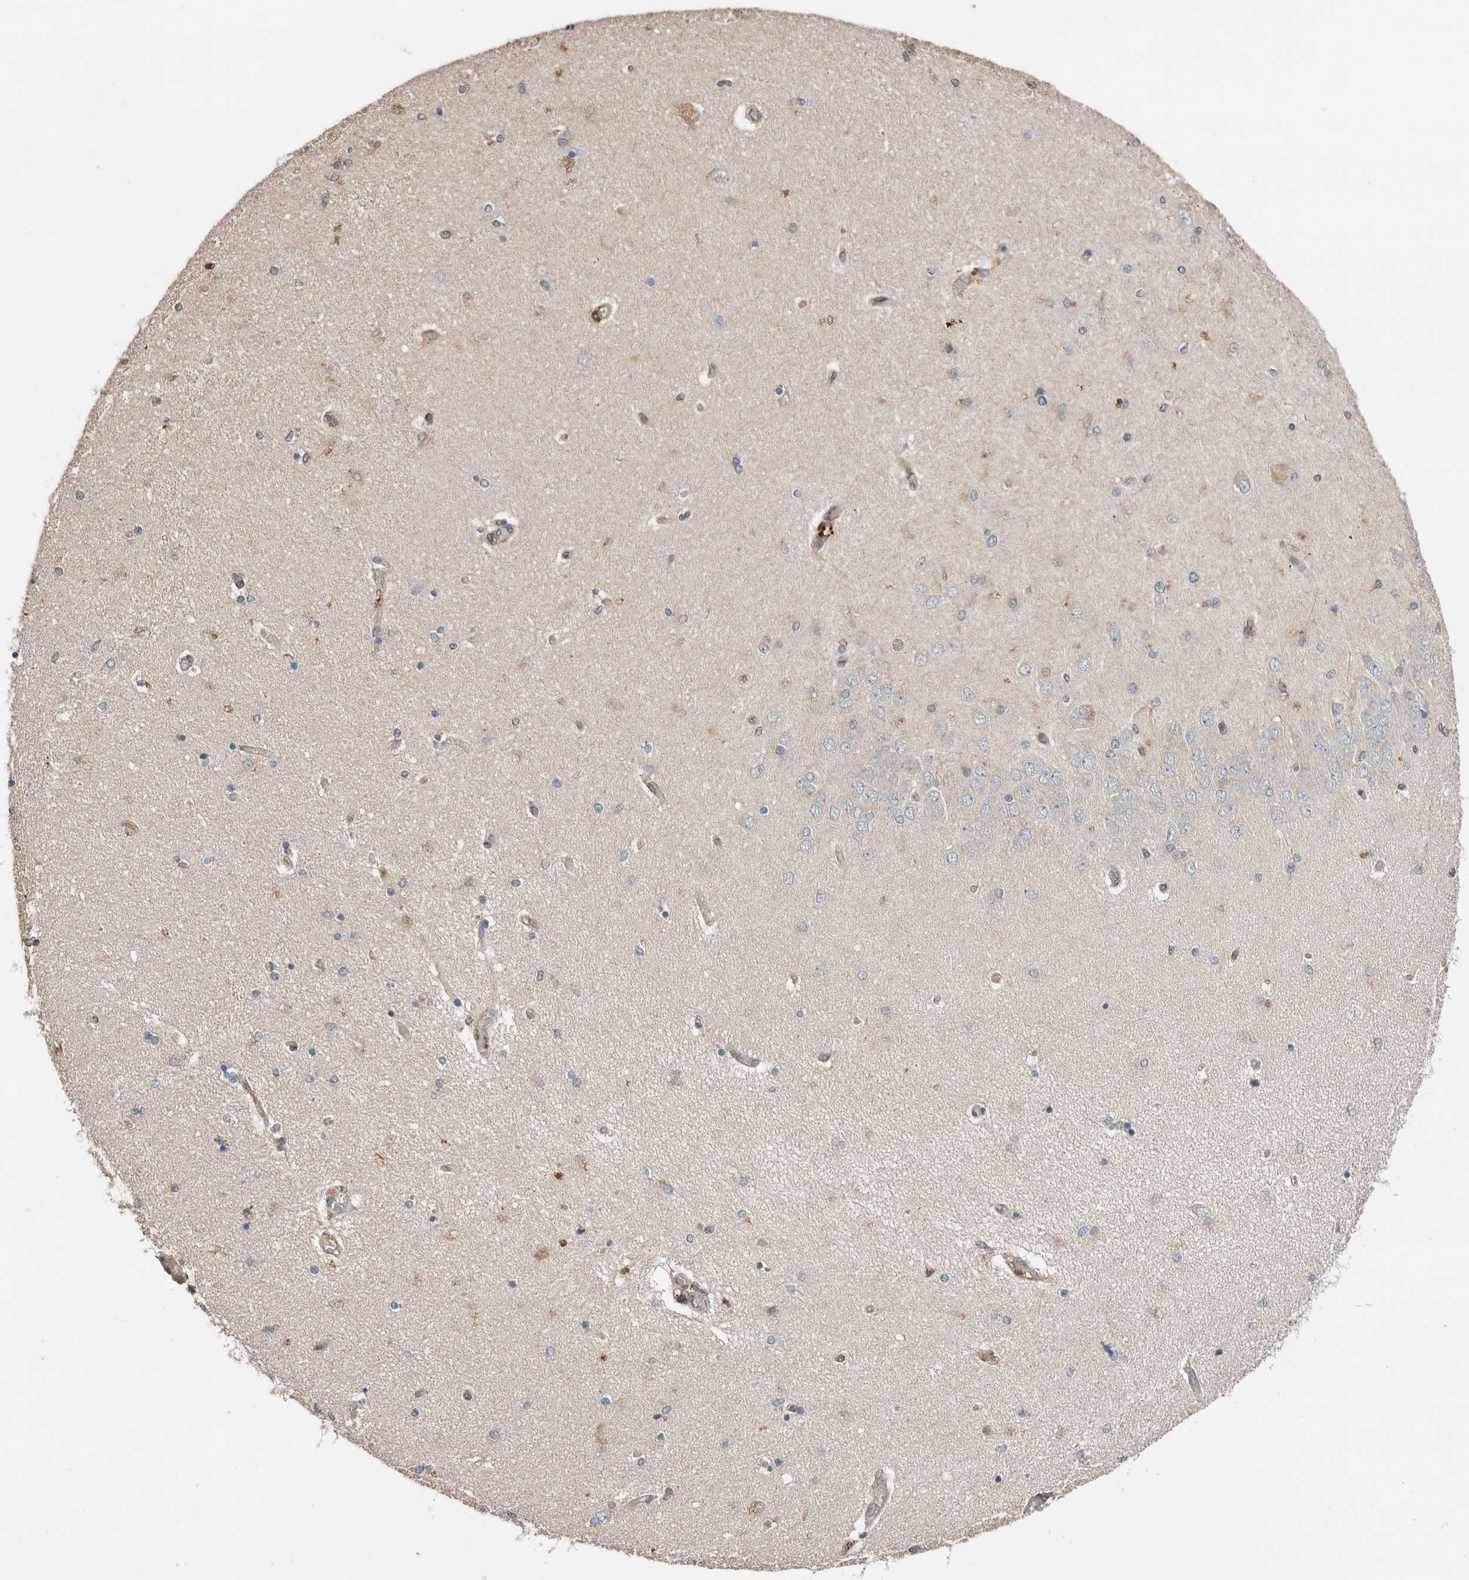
{"staining": {"intensity": "moderate", "quantity": "<25%", "location": "cytoplasmic/membranous"}, "tissue": "hippocampus", "cell_type": "Glial cells", "image_type": "normal", "snomed": [{"axis": "morphology", "description": "Normal tissue, NOS"}, {"axis": "topography", "description": "Hippocampus"}], "caption": "This image displays normal hippocampus stained with immunohistochemistry (IHC) to label a protein in brown. The cytoplasmic/membranous of glial cells show moderate positivity for the protein. Nuclei are counter-stained blue.", "gene": "ERAP2", "patient": {"sex": "female", "age": 54}}